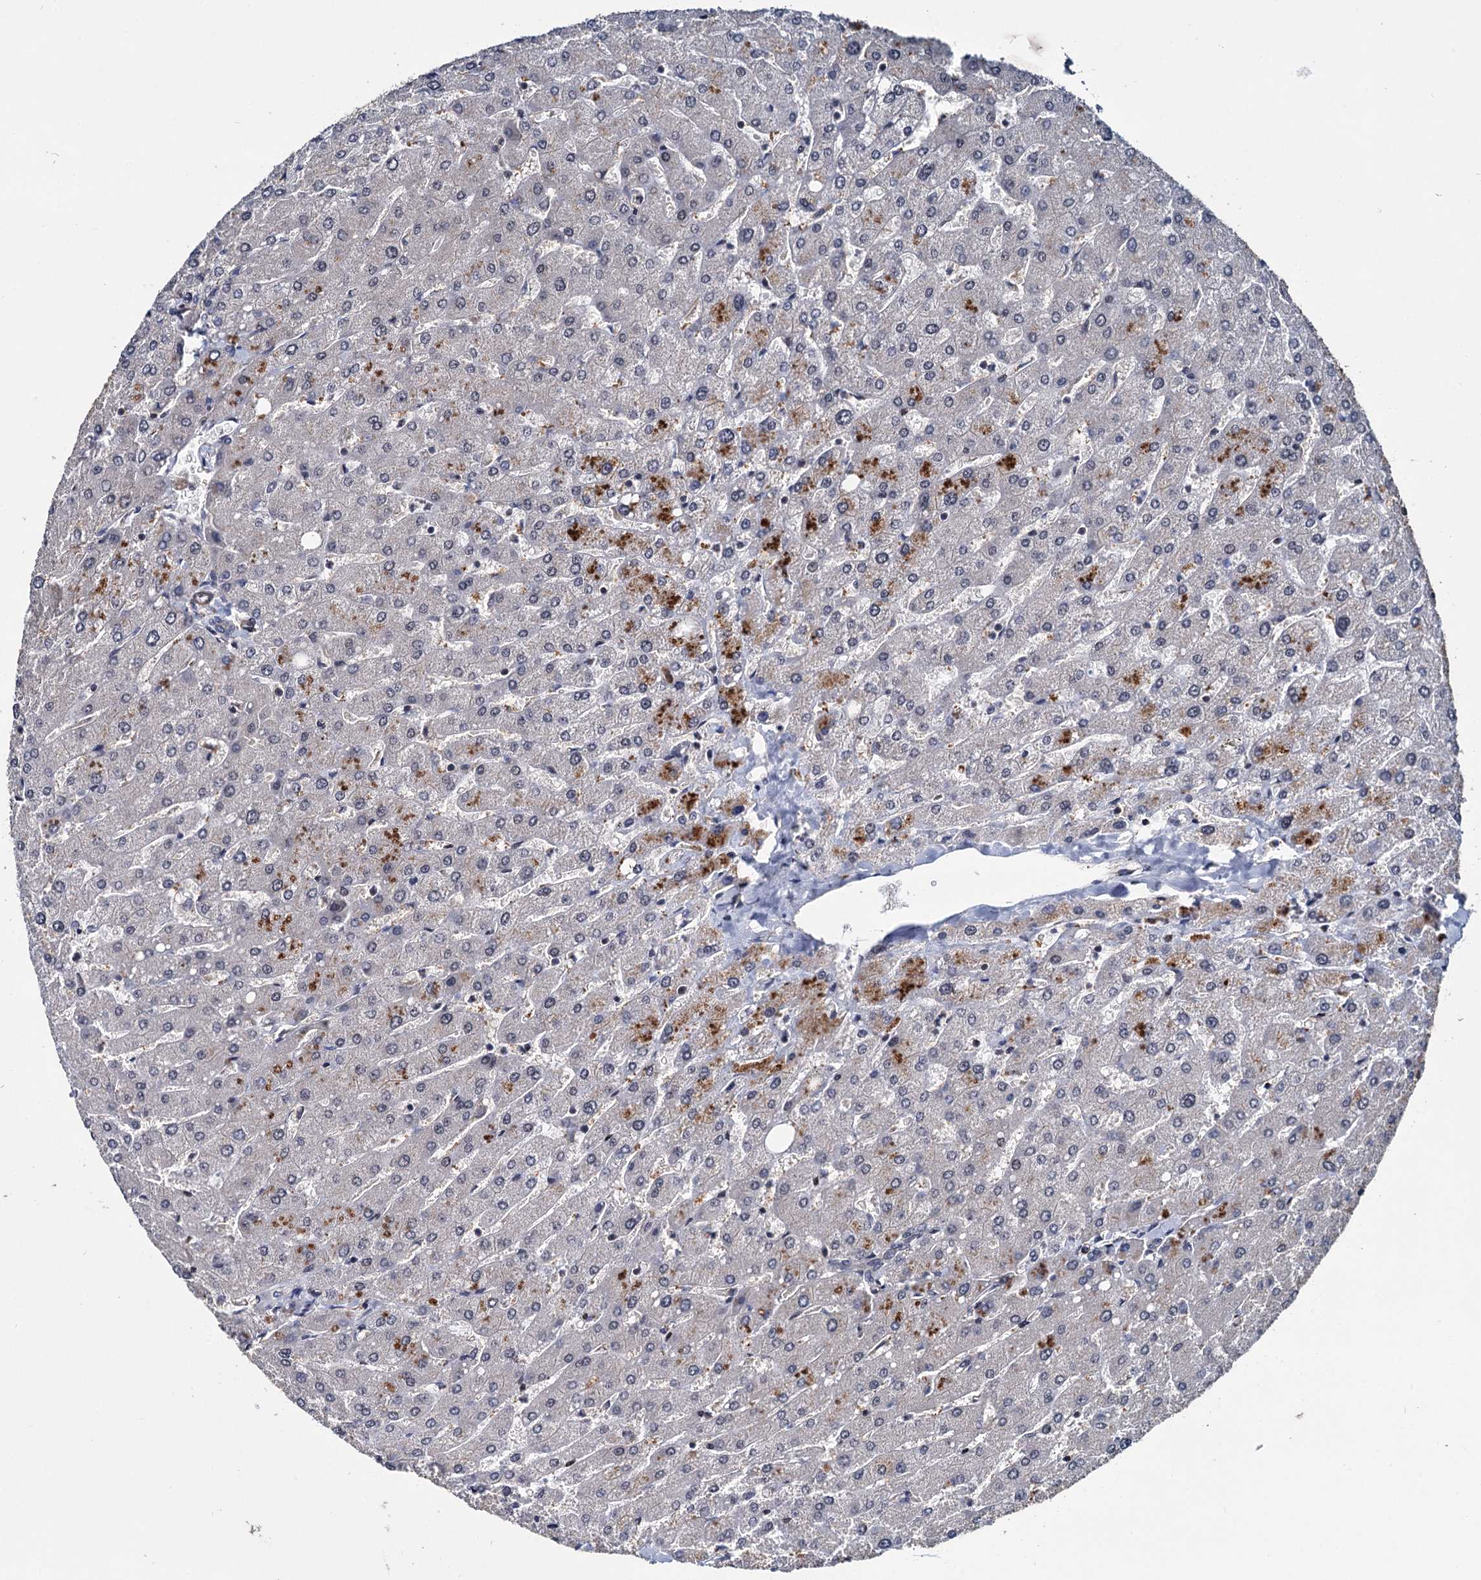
{"staining": {"intensity": "negative", "quantity": "none", "location": "none"}, "tissue": "liver", "cell_type": "Cholangiocytes", "image_type": "normal", "snomed": [{"axis": "morphology", "description": "Normal tissue, NOS"}, {"axis": "topography", "description": "Liver"}], "caption": "Immunohistochemistry histopathology image of benign liver stained for a protein (brown), which shows no positivity in cholangiocytes. (DAB IHC with hematoxylin counter stain).", "gene": "ARHGAP42", "patient": {"sex": "male", "age": 55}}